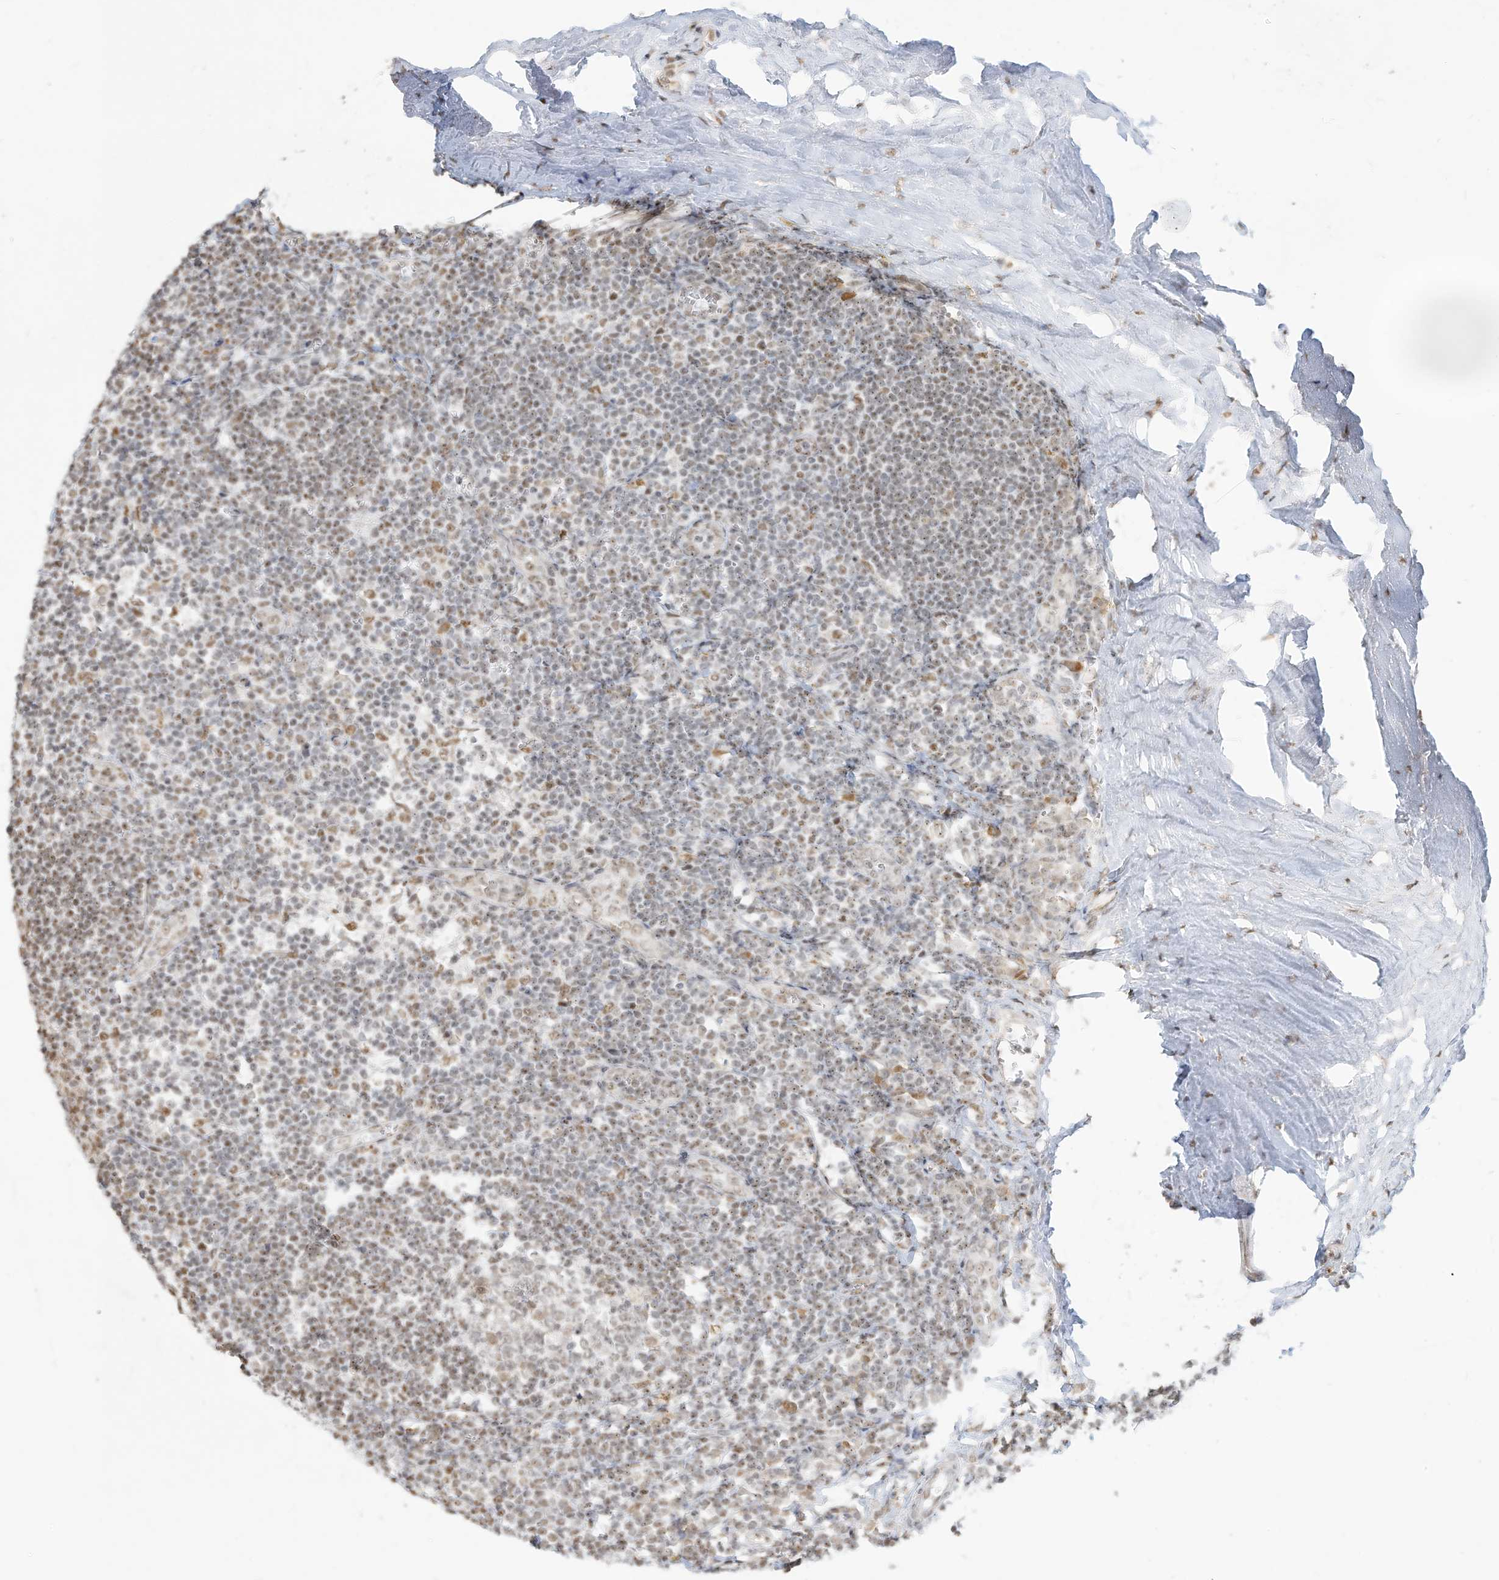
{"staining": {"intensity": "weak", "quantity": "25%-75%", "location": "nuclear"}, "tissue": "tonsil", "cell_type": "Germinal center cells", "image_type": "normal", "snomed": [{"axis": "morphology", "description": "Normal tissue, NOS"}, {"axis": "topography", "description": "Tonsil"}], "caption": "Brown immunohistochemical staining in benign tonsil reveals weak nuclear positivity in about 25%-75% of germinal center cells.", "gene": "NHSL1", "patient": {"sex": "male", "age": 27}}